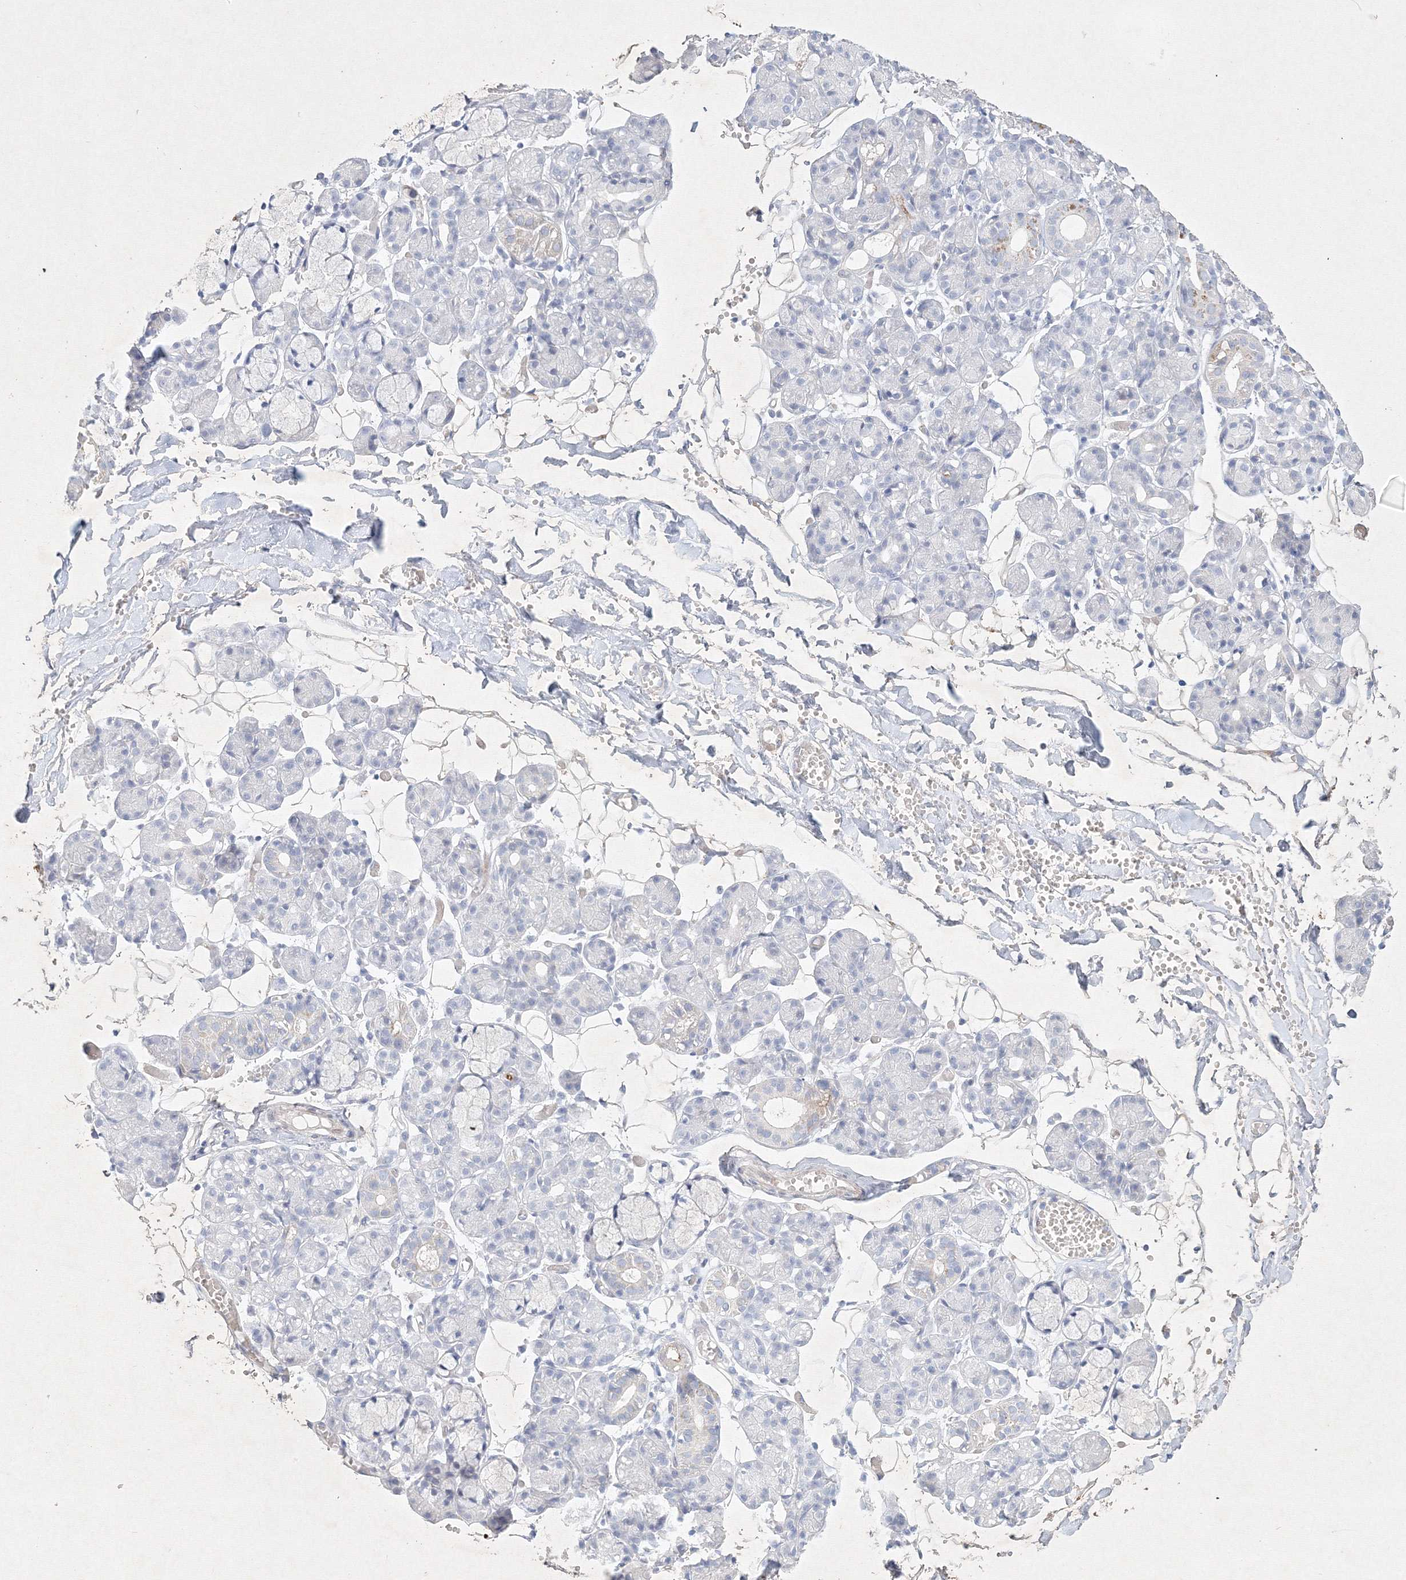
{"staining": {"intensity": "negative", "quantity": "none", "location": "none"}, "tissue": "salivary gland", "cell_type": "Glandular cells", "image_type": "normal", "snomed": [{"axis": "morphology", "description": "Normal tissue, NOS"}, {"axis": "topography", "description": "Salivary gland"}], "caption": "Immunohistochemistry (IHC) image of benign salivary gland: human salivary gland stained with DAB (3,3'-diaminobenzidine) displays no significant protein positivity in glandular cells. The staining is performed using DAB brown chromogen with nuclei counter-stained in using hematoxylin.", "gene": "CXXC4", "patient": {"sex": "male", "age": 63}}